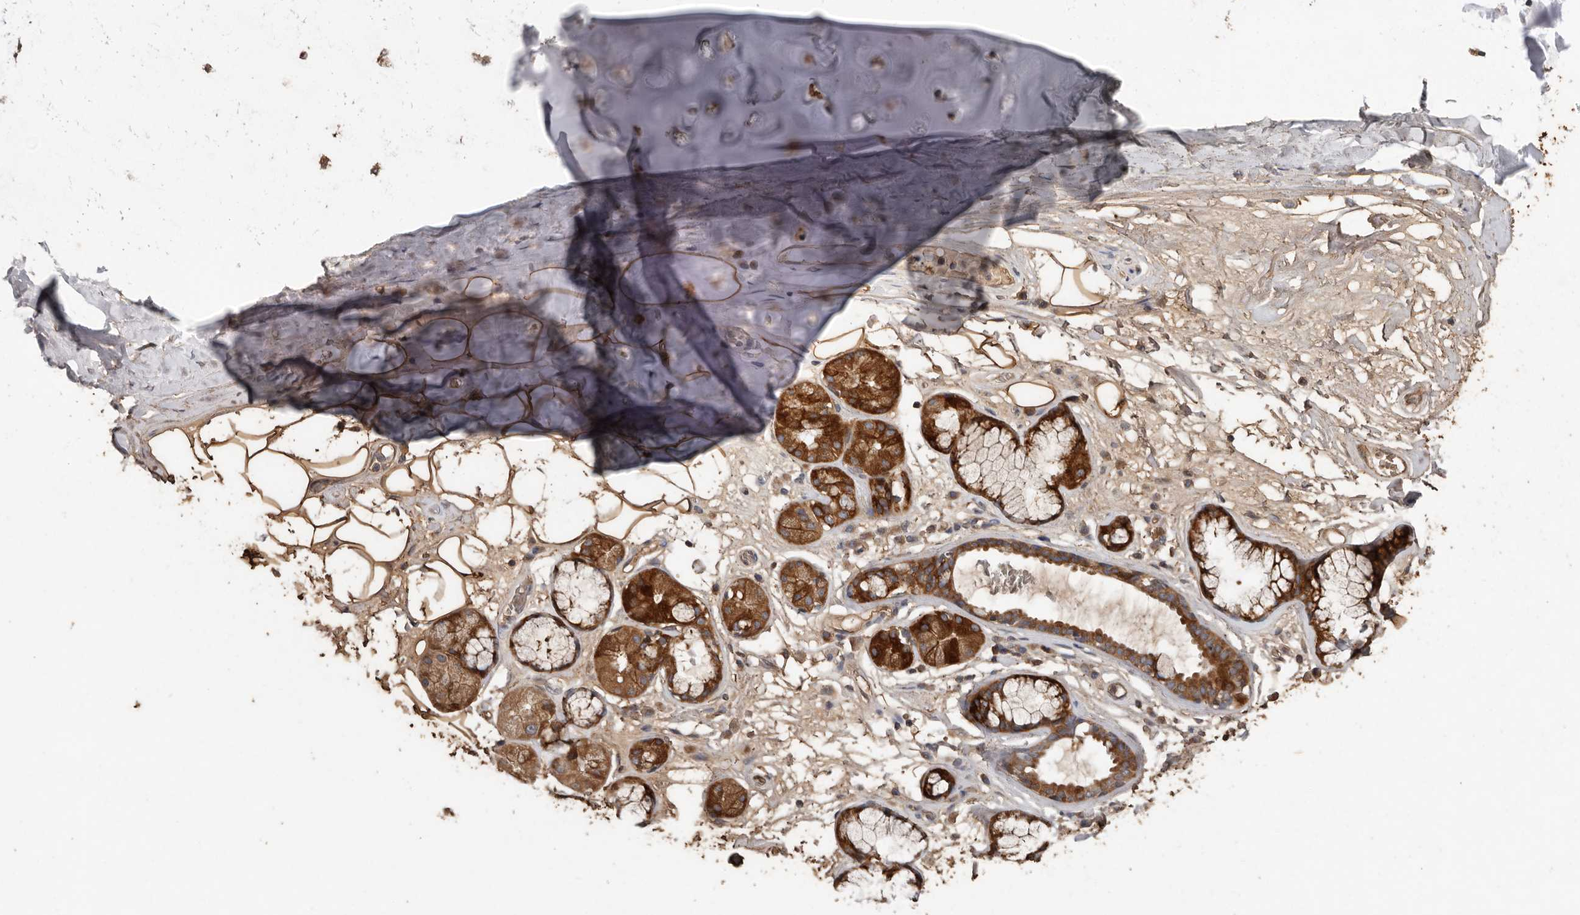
{"staining": {"intensity": "strong", "quantity": ">75%", "location": "cytoplasmic/membranous"}, "tissue": "adipose tissue", "cell_type": "Adipocytes", "image_type": "normal", "snomed": [{"axis": "morphology", "description": "Normal tissue, NOS"}, {"axis": "topography", "description": "Cartilage tissue"}], "caption": "Immunohistochemical staining of normal human adipose tissue demonstrates >75% levels of strong cytoplasmic/membranous protein positivity in approximately >75% of adipocytes.", "gene": "RANBP17", "patient": {"sex": "female", "age": 63}}